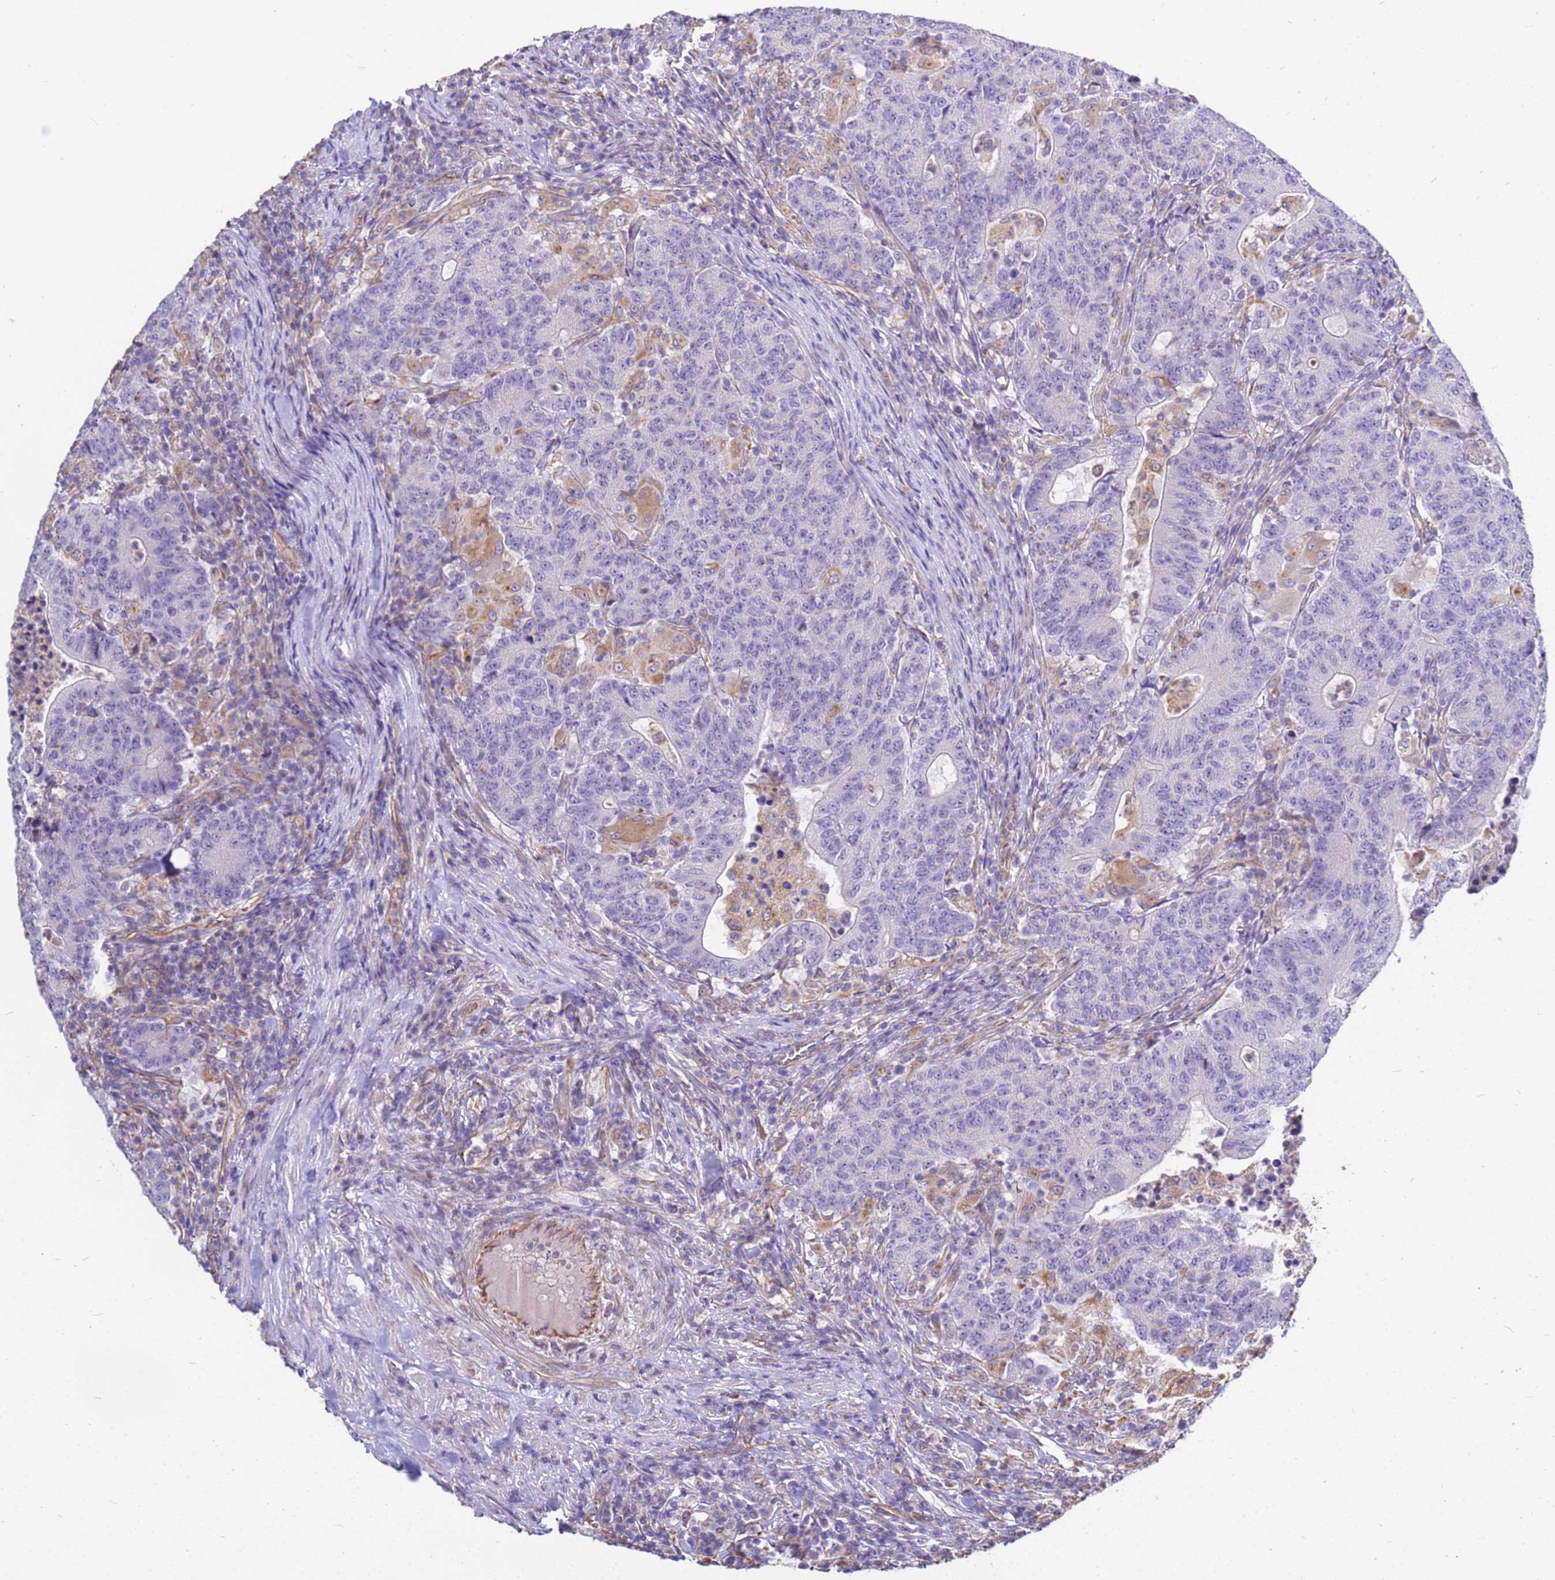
{"staining": {"intensity": "negative", "quantity": "none", "location": "none"}, "tissue": "colorectal cancer", "cell_type": "Tumor cells", "image_type": "cancer", "snomed": [{"axis": "morphology", "description": "Adenocarcinoma, NOS"}, {"axis": "topography", "description": "Colon"}], "caption": "The photomicrograph shows no significant staining in tumor cells of adenocarcinoma (colorectal). Nuclei are stained in blue.", "gene": "TCEAL3", "patient": {"sex": "female", "age": 75}}